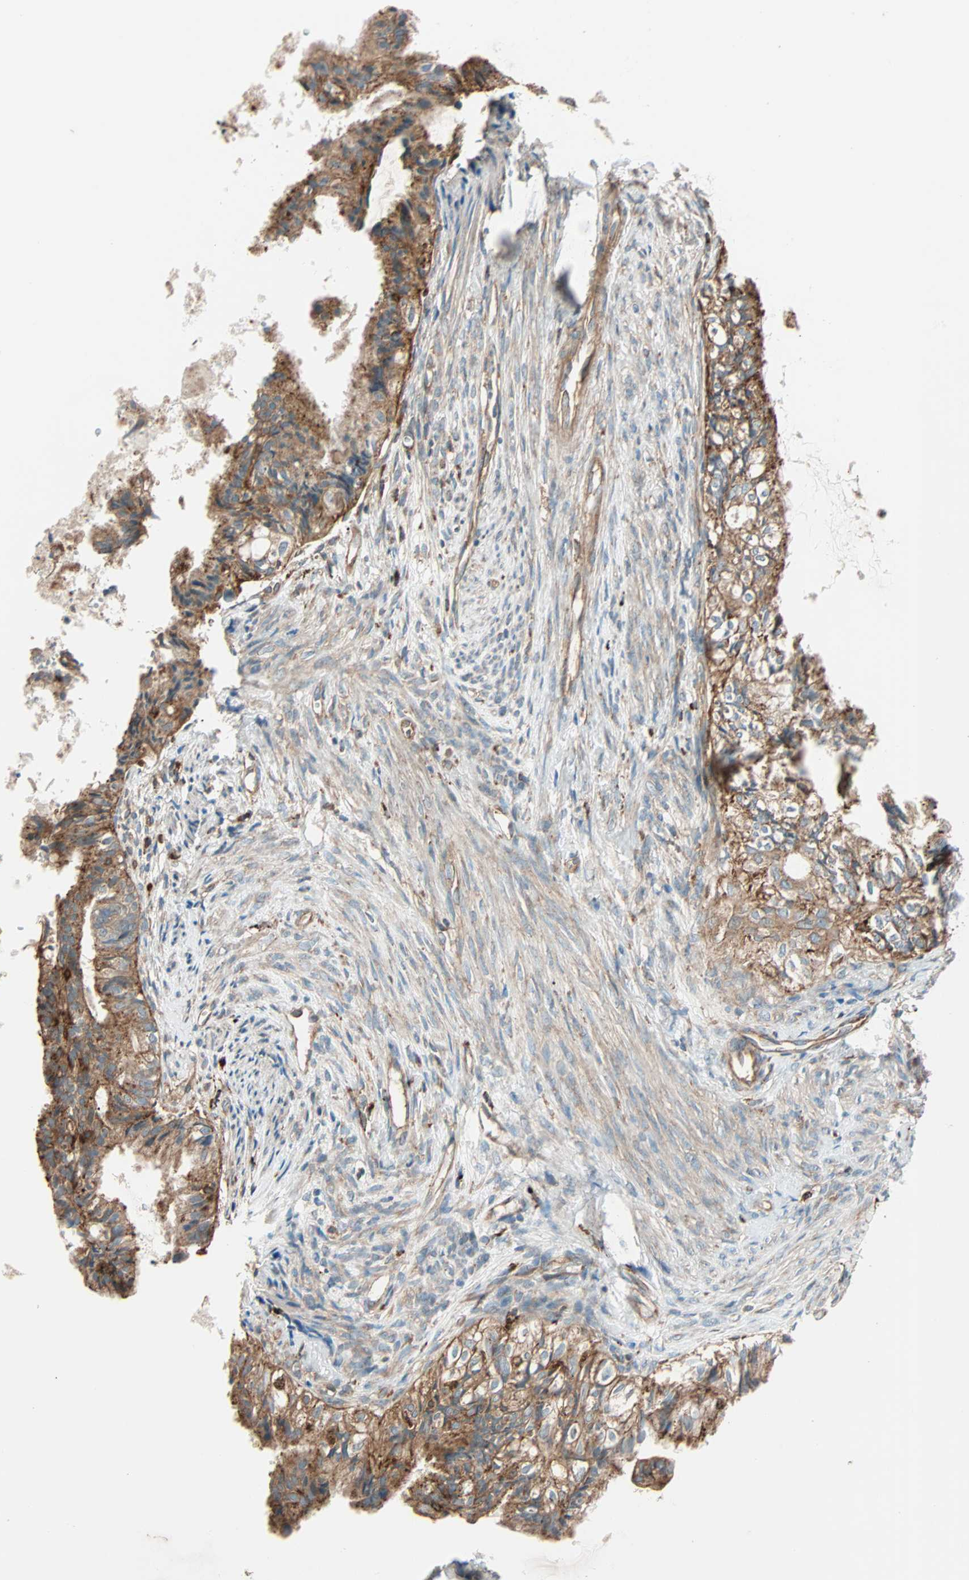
{"staining": {"intensity": "moderate", "quantity": ">75%", "location": "cytoplasmic/membranous"}, "tissue": "cervical cancer", "cell_type": "Tumor cells", "image_type": "cancer", "snomed": [{"axis": "morphology", "description": "Normal tissue, NOS"}, {"axis": "morphology", "description": "Adenocarcinoma, NOS"}, {"axis": "topography", "description": "Cervix"}, {"axis": "topography", "description": "Endometrium"}], "caption": "Immunohistochemistry (IHC) of cervical cancer shows medium levels of moderate cytoplasmic/membranous expression in approximately >75% of tumor cells. The staining was performed using DAB (3,3'-diaminobenzidine) to visualize the protein expression in brown, while the nuclei were stained in blue with hematoxylin (Magnification: 20x).", "gene": "PHYH", "patient": {"sex": "female", "age": 86}}